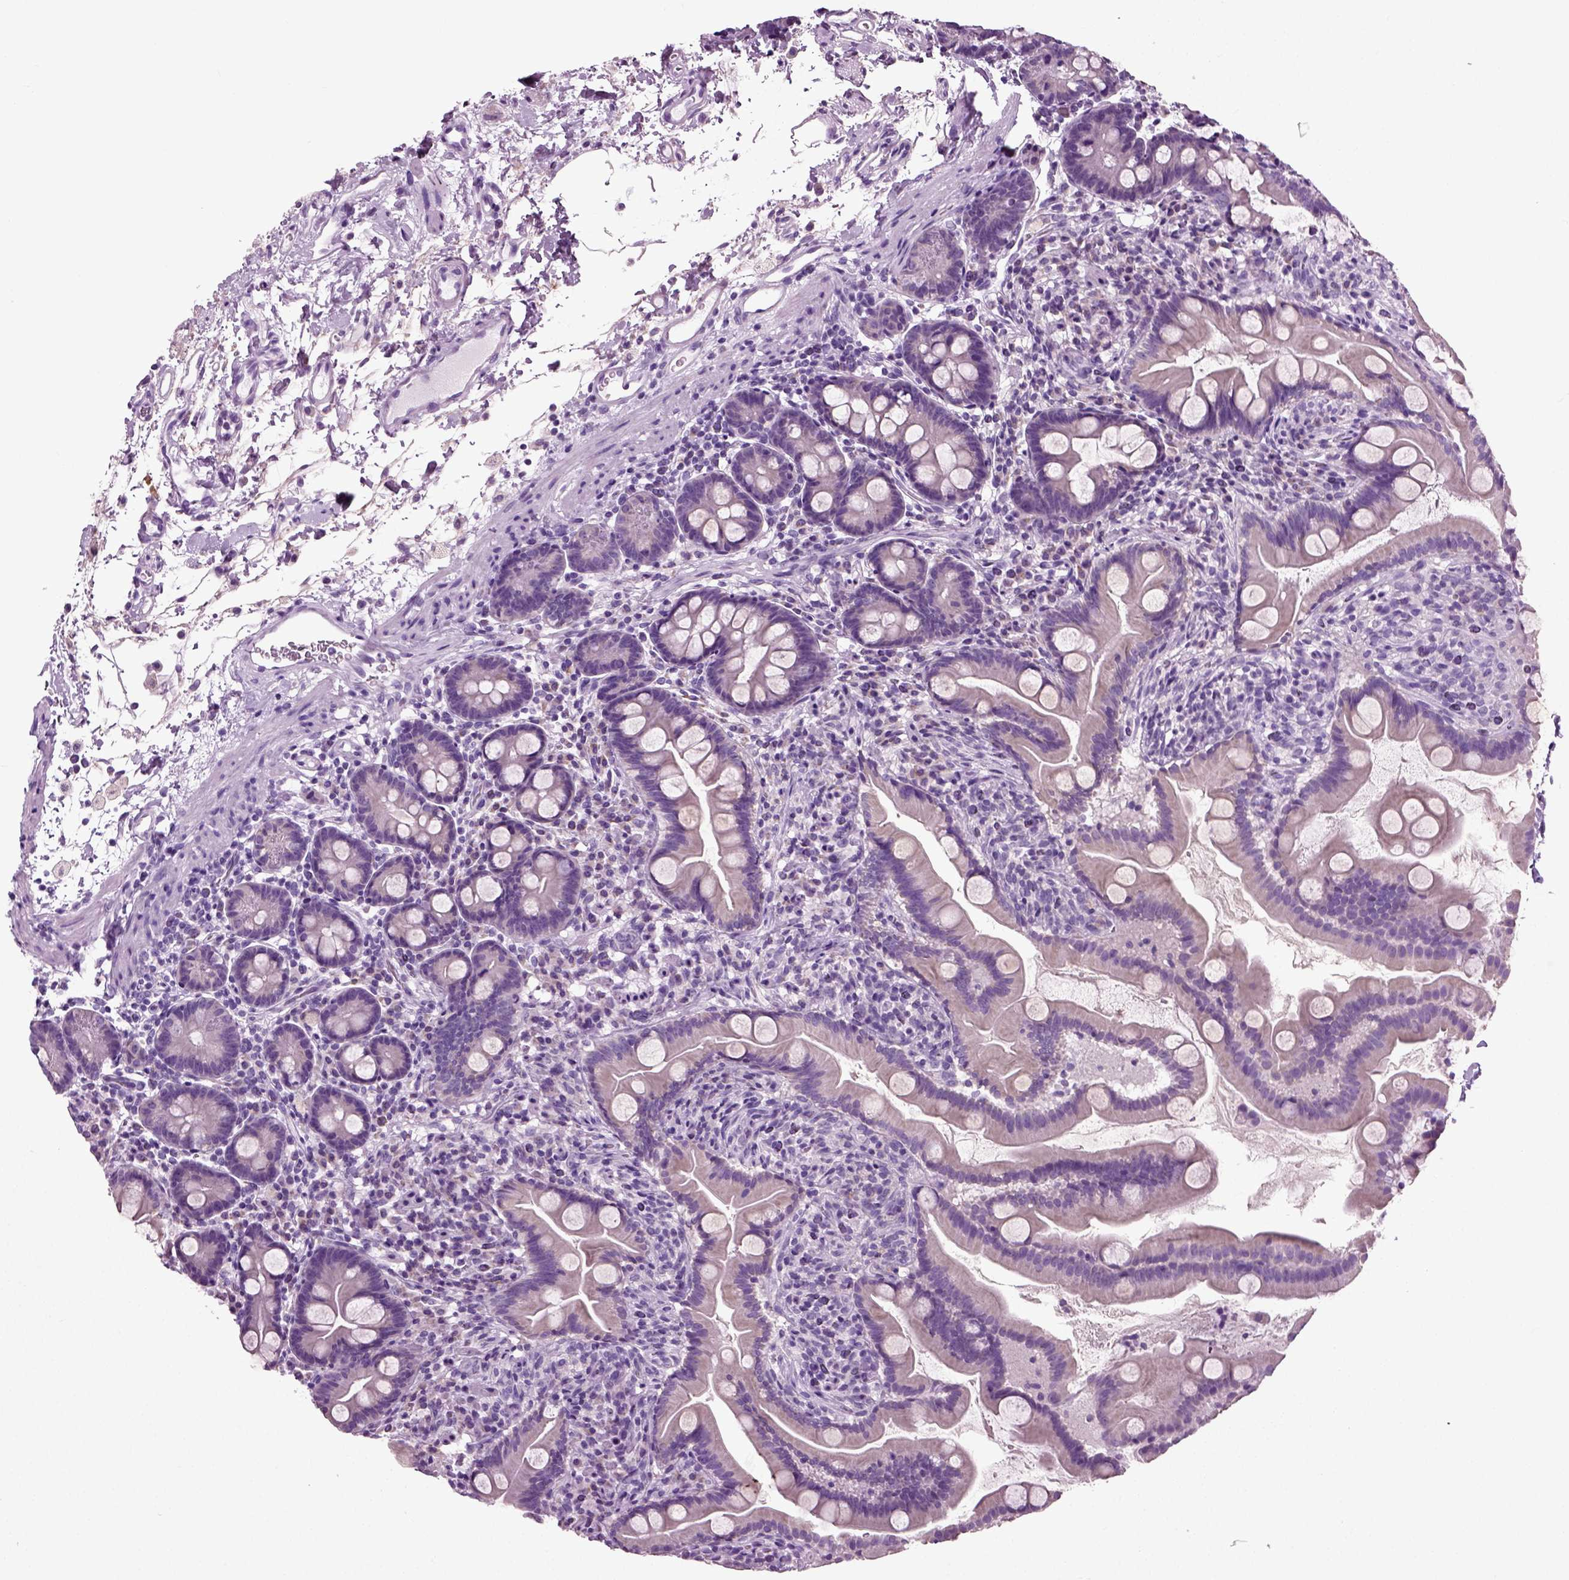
{"staining": {"intensity": "negative", "quantity": "none", "location": "none"}, "tissue": "small intestine", "cell_type": "Glandular cells", "image_type": "normal", "snomed": [{"axis": "morphology", "description": "Normal tissue, NOS"}, {"axis": "topography", "description": "Small intestine"}], "caption": "IHC of unremarkable human small intestine demonstrates no positivity in glandular cells.", "gene": "DNAH10", "patient": {"sex": "female", "age": 44}}